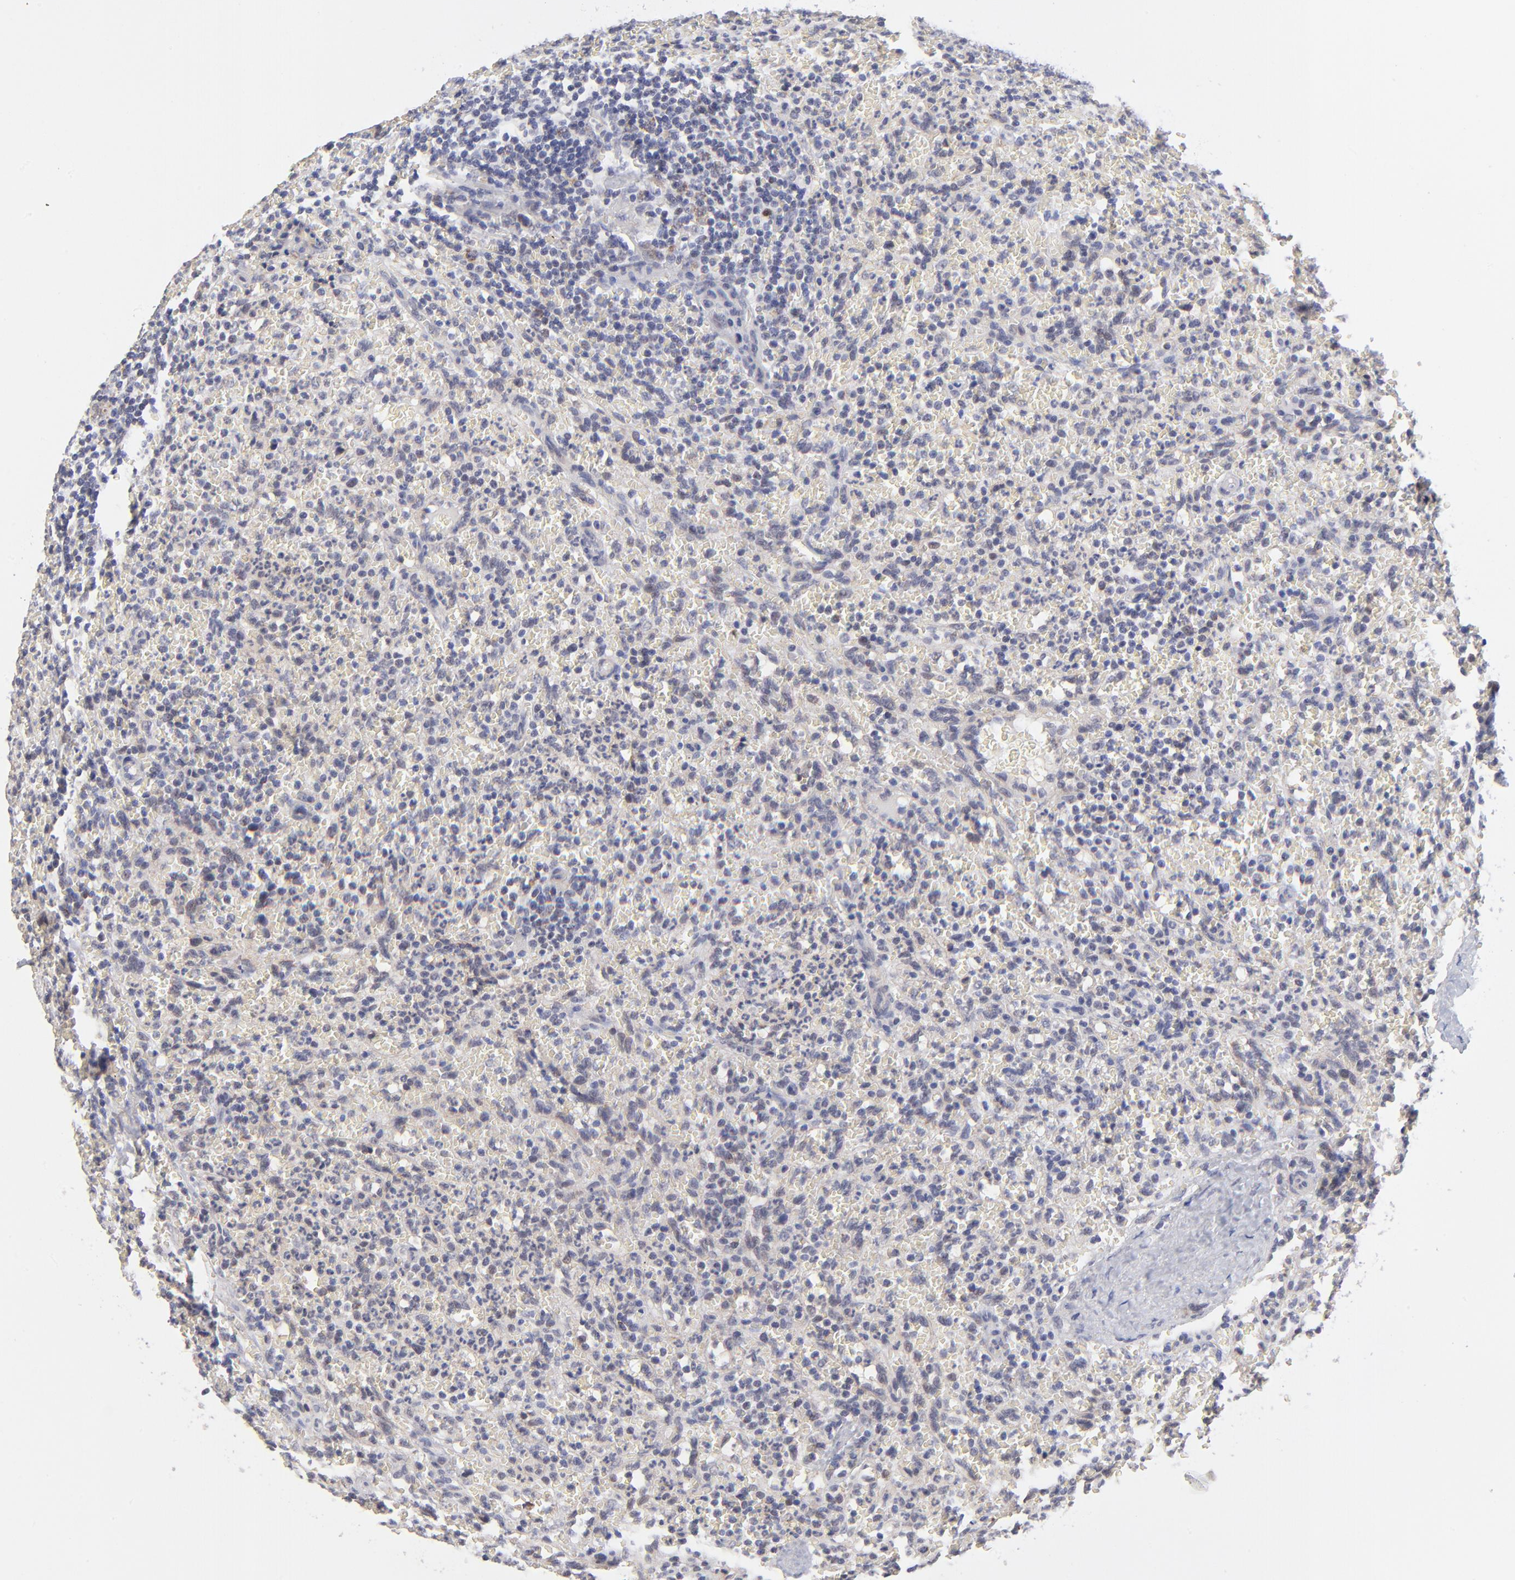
{"staining": {"intensity": "negative", "quantity": "none", "location": "none"}, "tissue": "lymphoma", "cell_type": "Tumor cells", "image_type": "cancer", "snomed": [{"axis": "morphology", "description": "Malignant lymphoma, non-Hodgkin's type, Low grade"}, {"axis": "topography", "description": "Spleen"}], "caption": "High power microscopy histopathology image of an immunohistochemistry micrograph of low-grade malignant lymphoma, non-Hodgkin's type, revealing no significant expression in tumor cells. (IHC, brightfield microscopy, high magnification).", "gene": "FBXL12", "patient": {"sex": "female", "age": 64}}